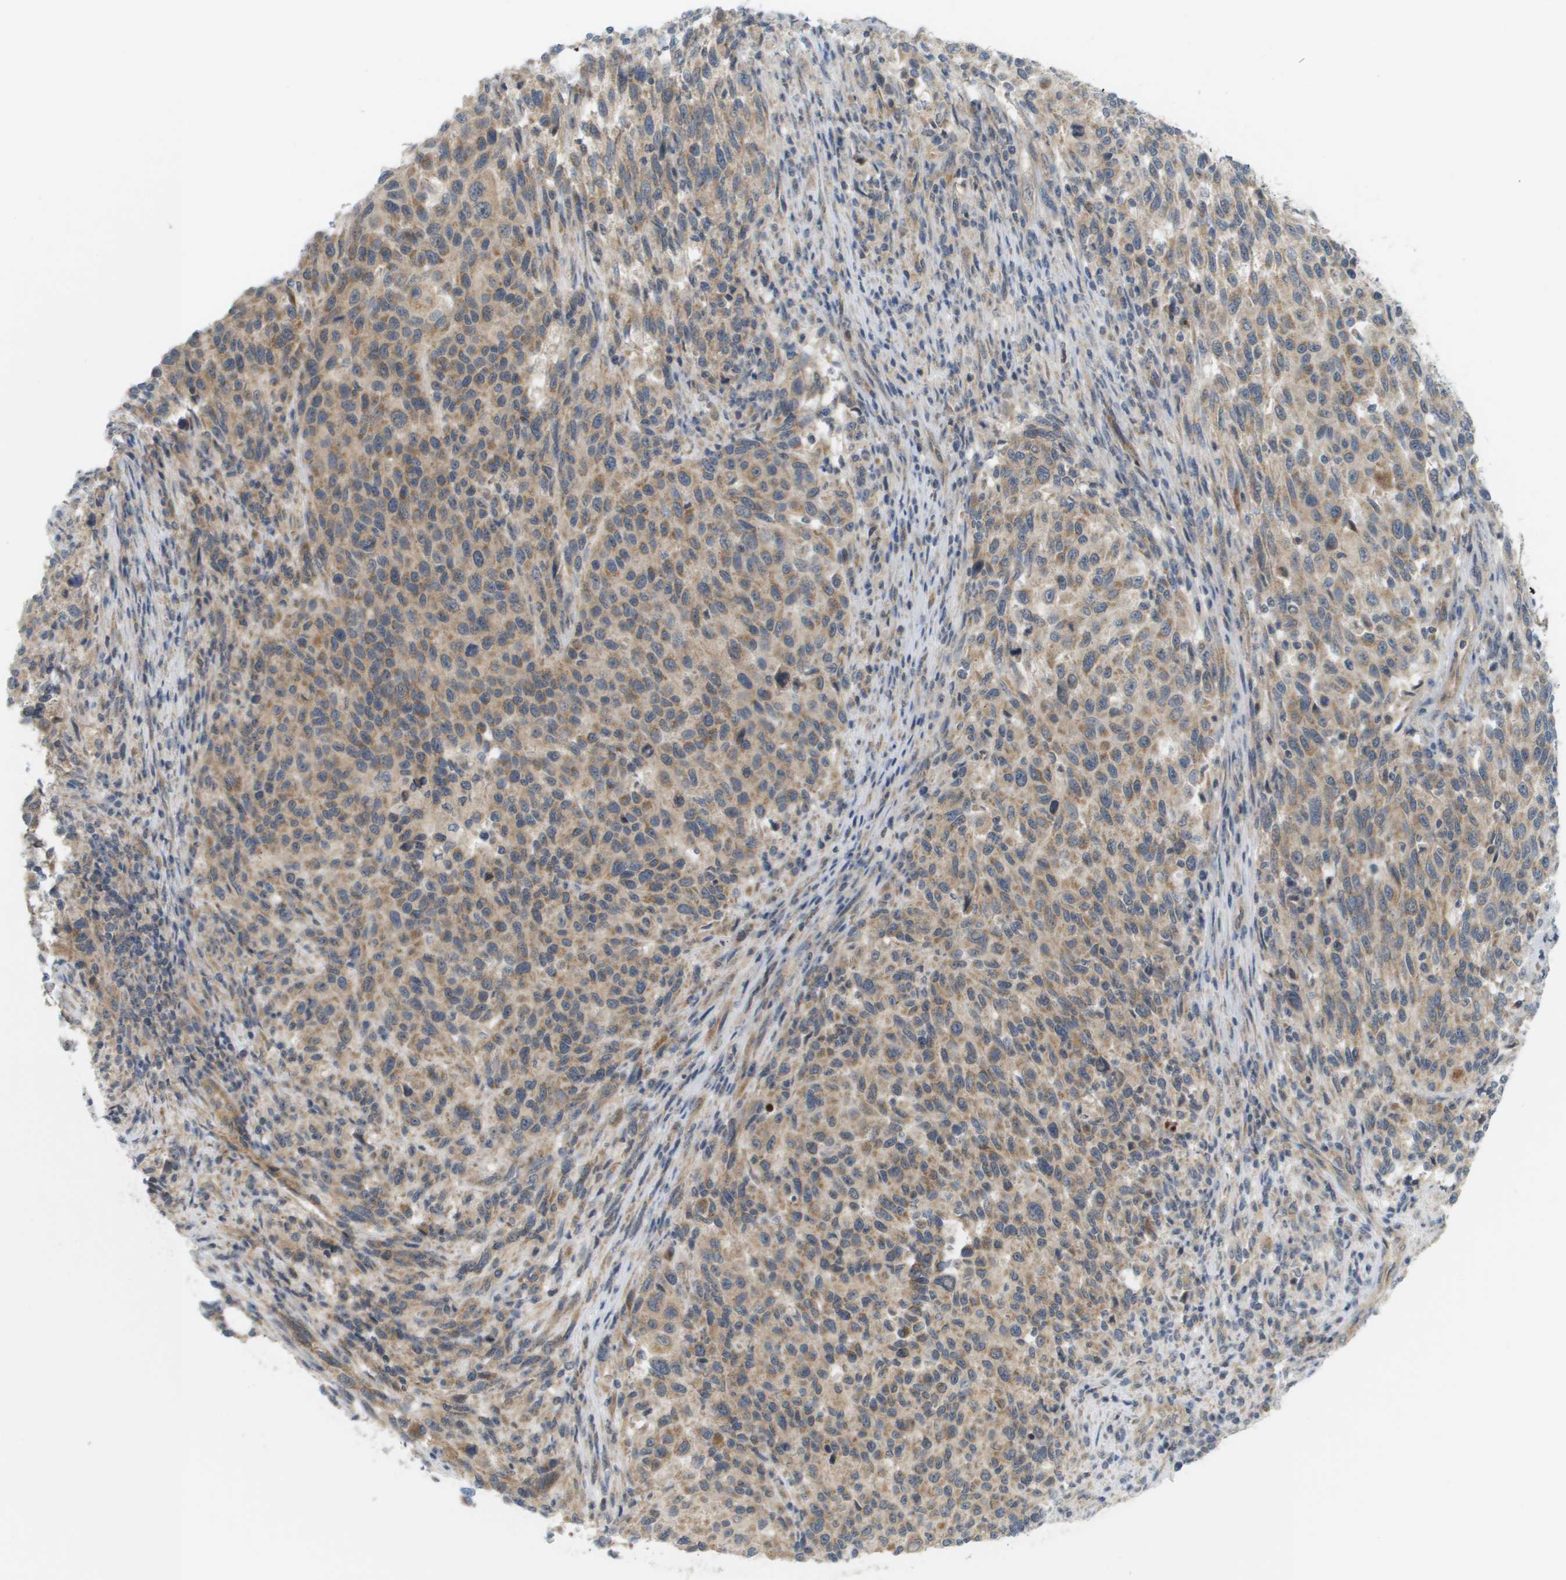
{"staining": {"intensity": "weak", "quantity": ">75%", "location": "cytoplasmic/membranous"}, "tissue": "melanoma", "cell_type": "Tumor cells", "image_type": "cancer", "snomed": [{"axis": "morphology", "description": "Malignant melanoma, Metastatic site"}, {"axis": "topography", "description": "Lymph node"}], "caption": "IHC histopathology image of malignant melanoma (metastatic site) stained for a protein (brown), which shows low levels of weak cytoplasmic/membranous positivity in approximately >75% of tumor cells.", "gene": "PROC", "patient": {"sex": "male", "age": 61}}